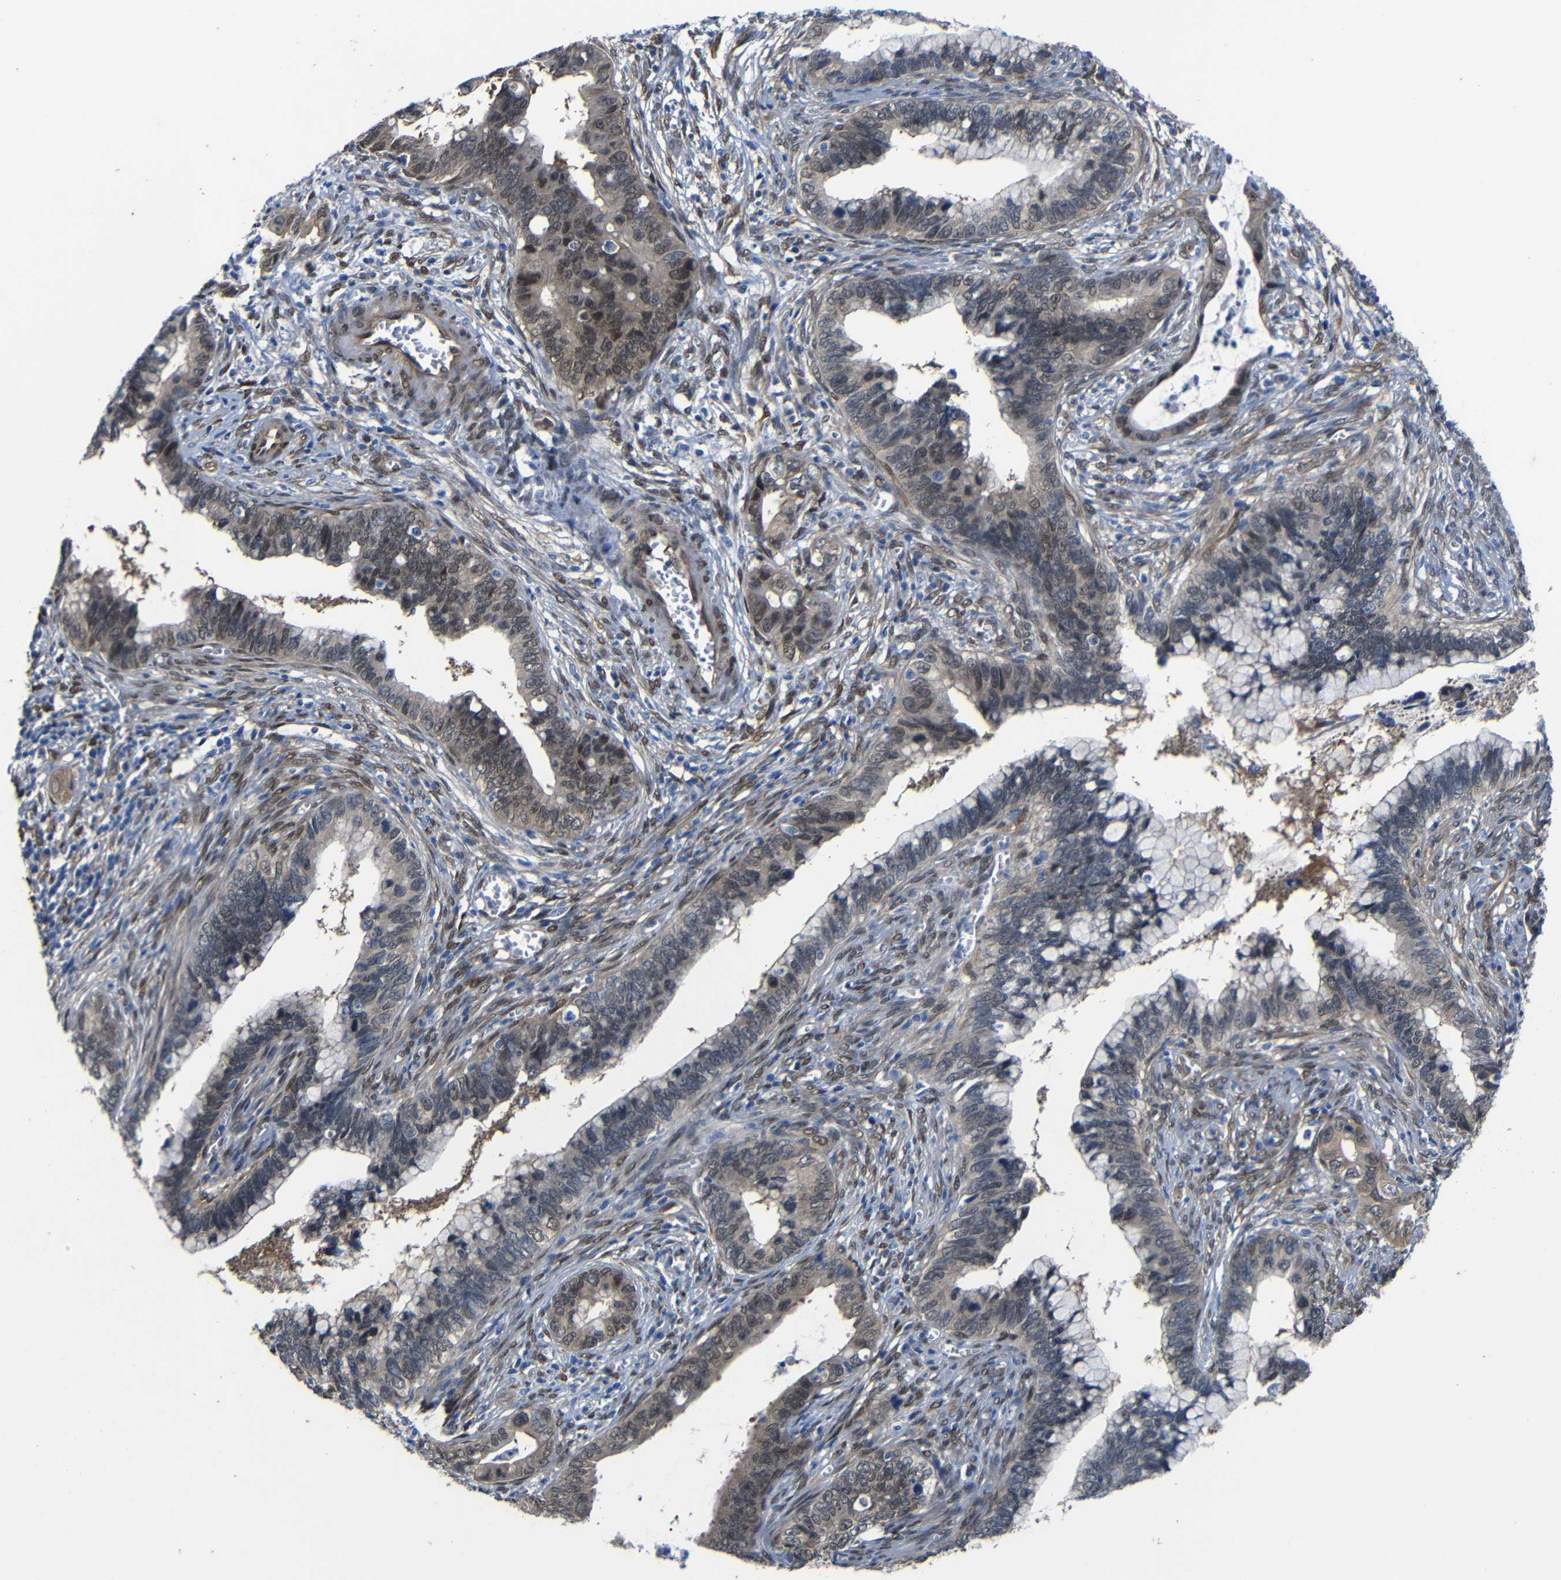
{"staining": {"intensity": "weak", "quantity": "<25%", "location": "cytoplasmic/membranous"}, "tissue": "cervical cancer", "cell_type": "Tumor cells", "image_type": "cancer", "snomed": [{"axis": "morphology", "description": "Adenocarcinoma, NOS"}, {"axis": "topography", "description": "Cervix"}], "caption": "Immunohistochemical staining of human cervical cancer reveals no significant expression in tumor cells. The staining is performed using DAB (3,3'-diaminobenzidine) brown chromogen with nuclei counter-stained in using hematoxylin.", "gene": "YAP1", "patient": {"sex": "female", "age": 44}}